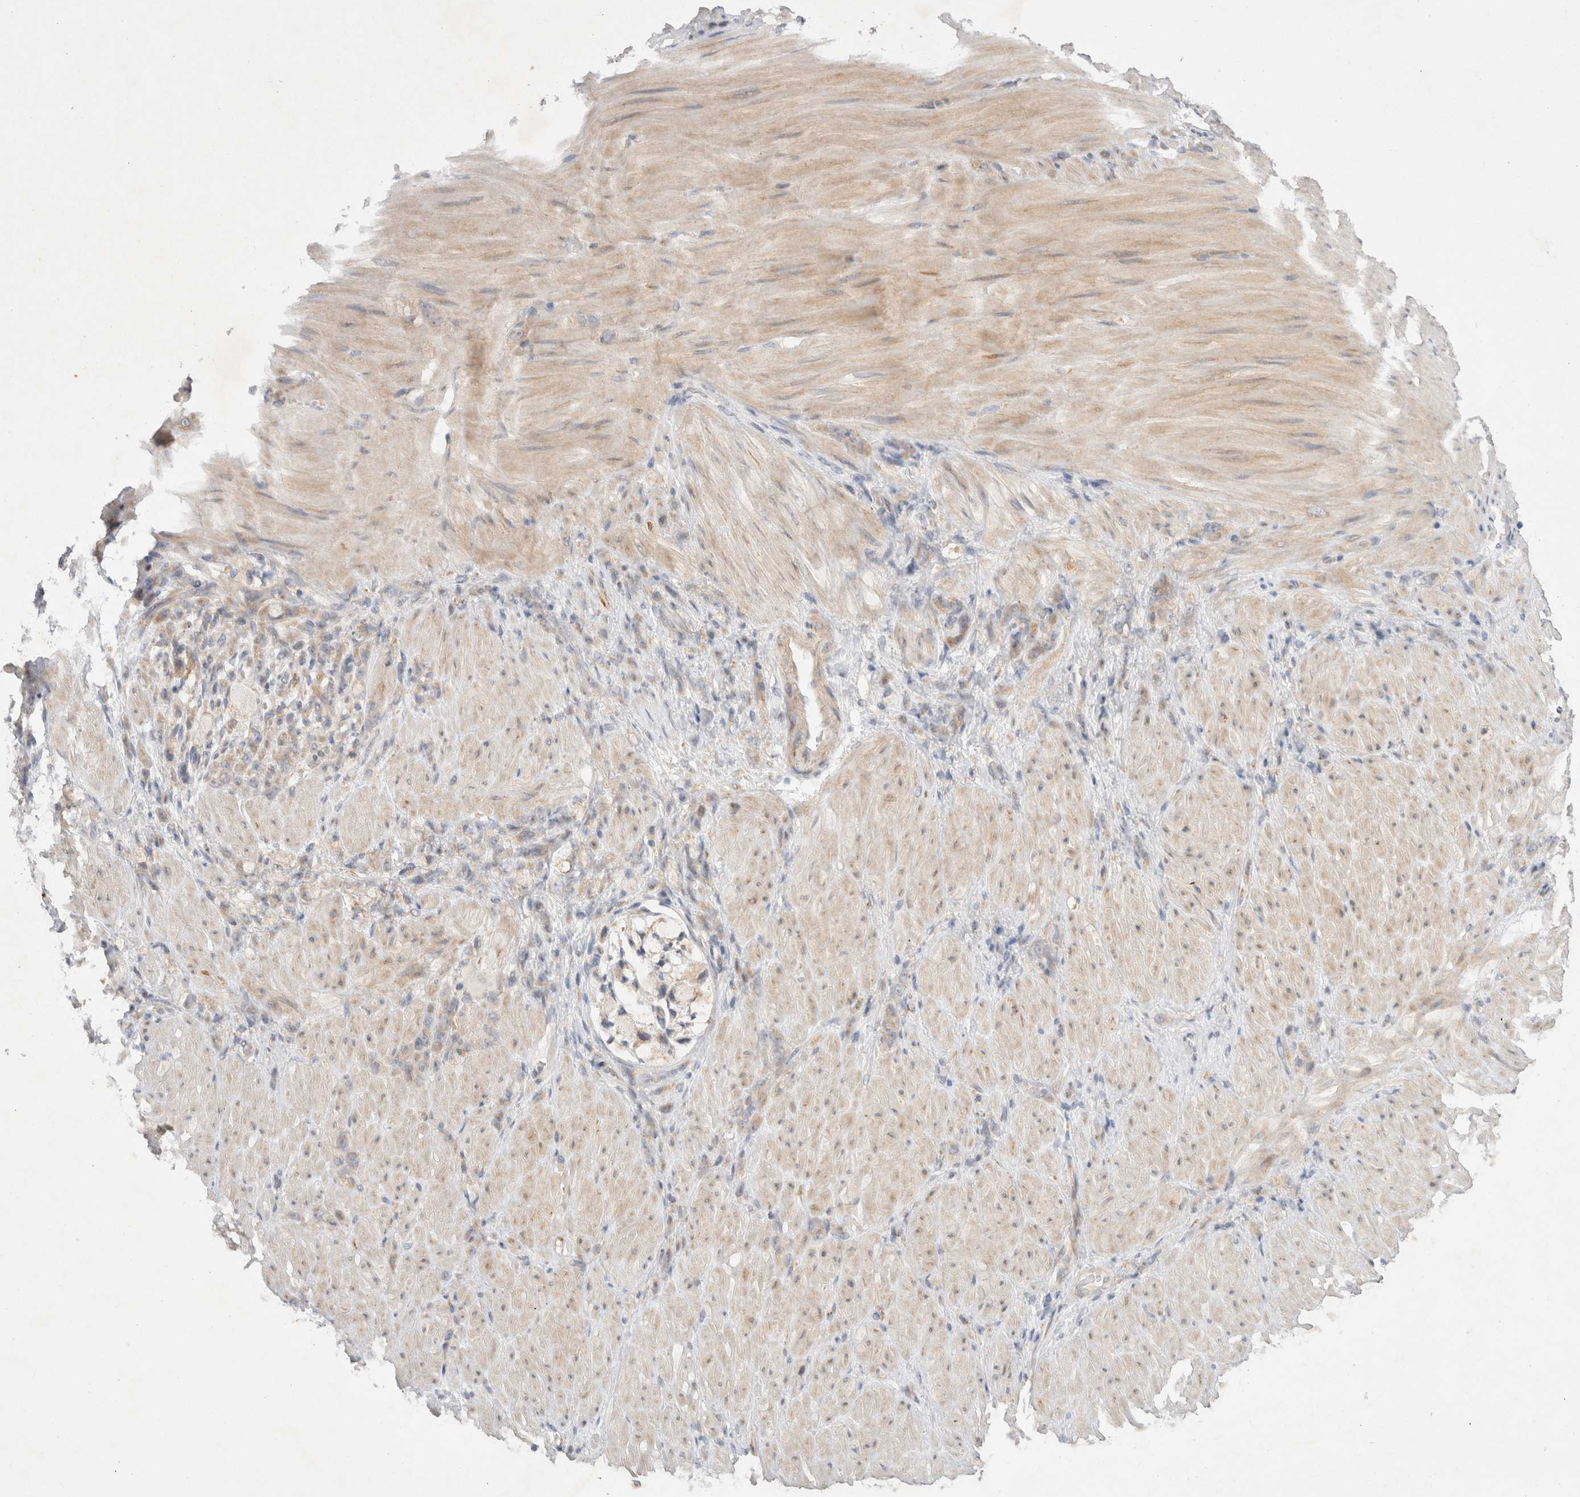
{"staining": {"intensity": "weak", "quantity": "<25%", "location": "cytoplasmic/membranous"}, "tissue": "stomach cancer", "cell_type": "Tumor cells", "image_type": "cancer", "snomed": [{"axis": "morphology", "description": "Normal tissue, NOS"}, {"axis": "morphology", "description": "Adenocarcinoma, NOS"}, {"axis": "topography", "description": "Stomach"}], "caption": "DAB (3,3'-diaminobenzidine) immunohistochemical staining of adenocarcinoma (stomach) exhibits no significant positivity in tumor cells.", "gene": "NPC1", "patient": {"sex": "male", "age": 82}}